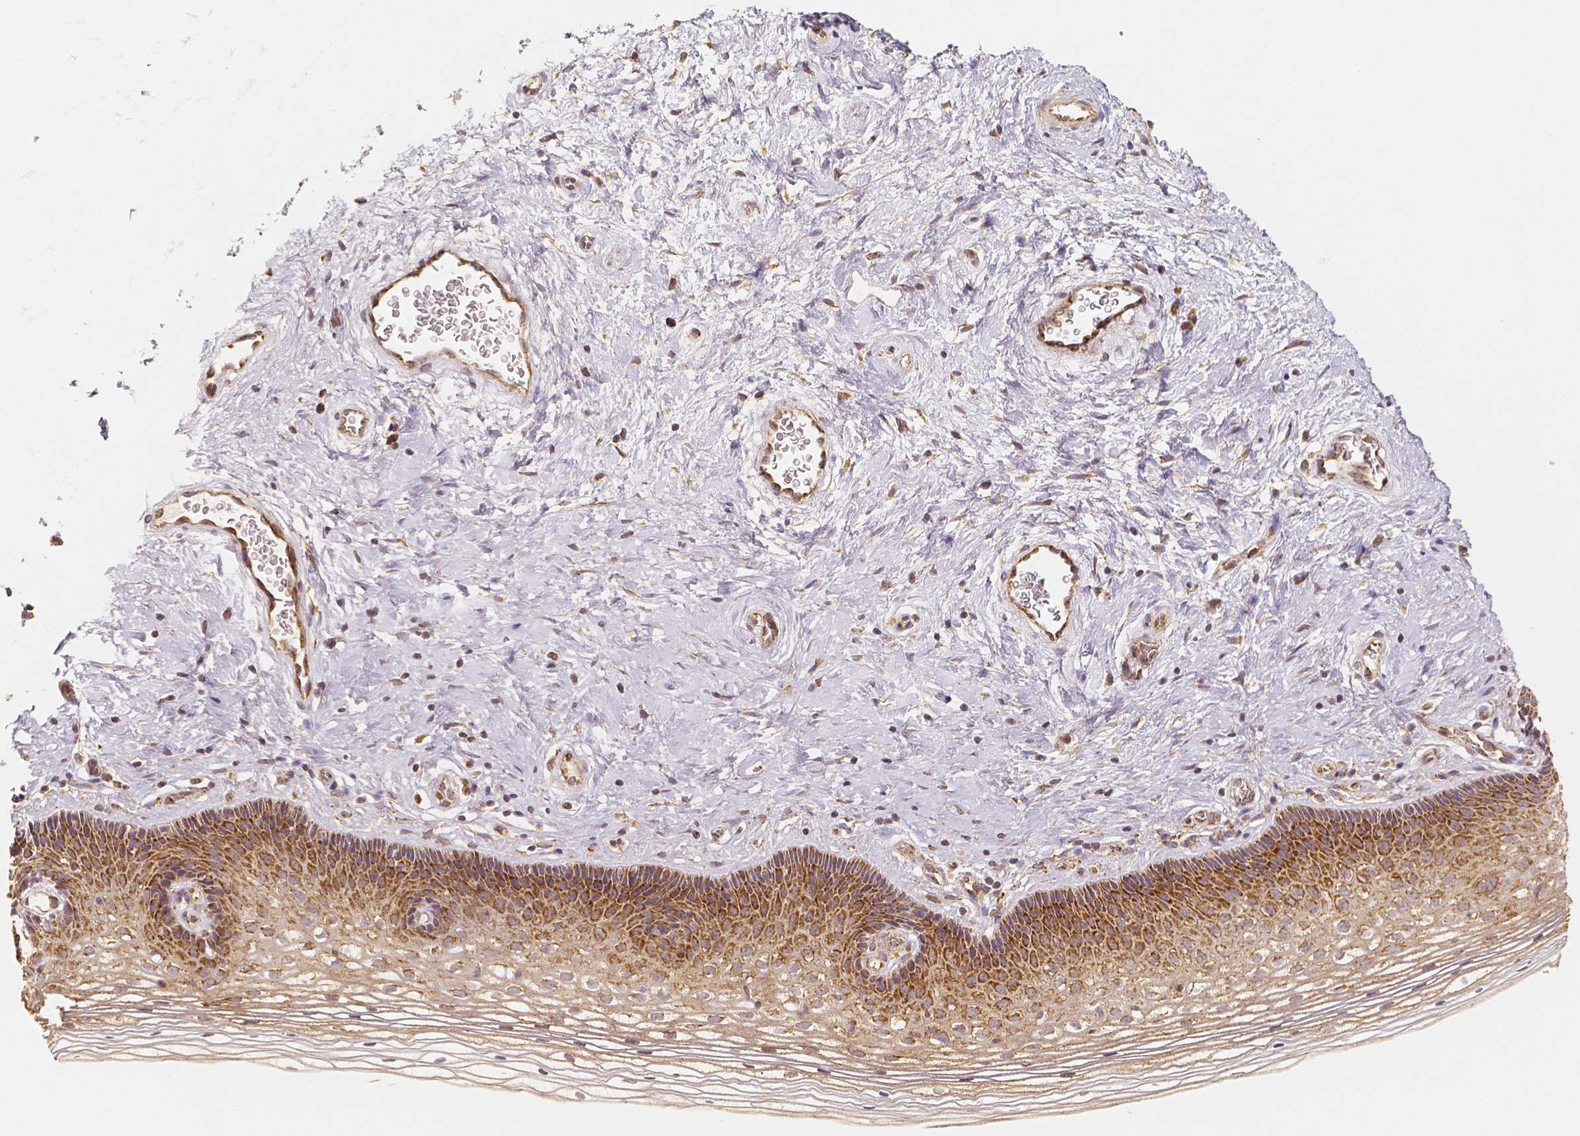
{"staining": {"intensity": "strong", "quantity": "25%-75%", "location": "cytoplasmic/membranous"}, "tissue": "cervix", "cell_type": "Squamous epithelial cells", "image_type": "normal", "snomed": [{"axis": "morphology", "description": "Normal tissue, NOS"}, {"axis": "topography", "description": "Cervix"}], "caption": "About 25%-75% of squamous epithelial cells in normal human cervix exhibit strong cytoplasmic/membranous protein positivity as visualized by brown immunohistochemical staining.", "gene": "PGAM5", "patient": {"sex": "female", "age": 34}}